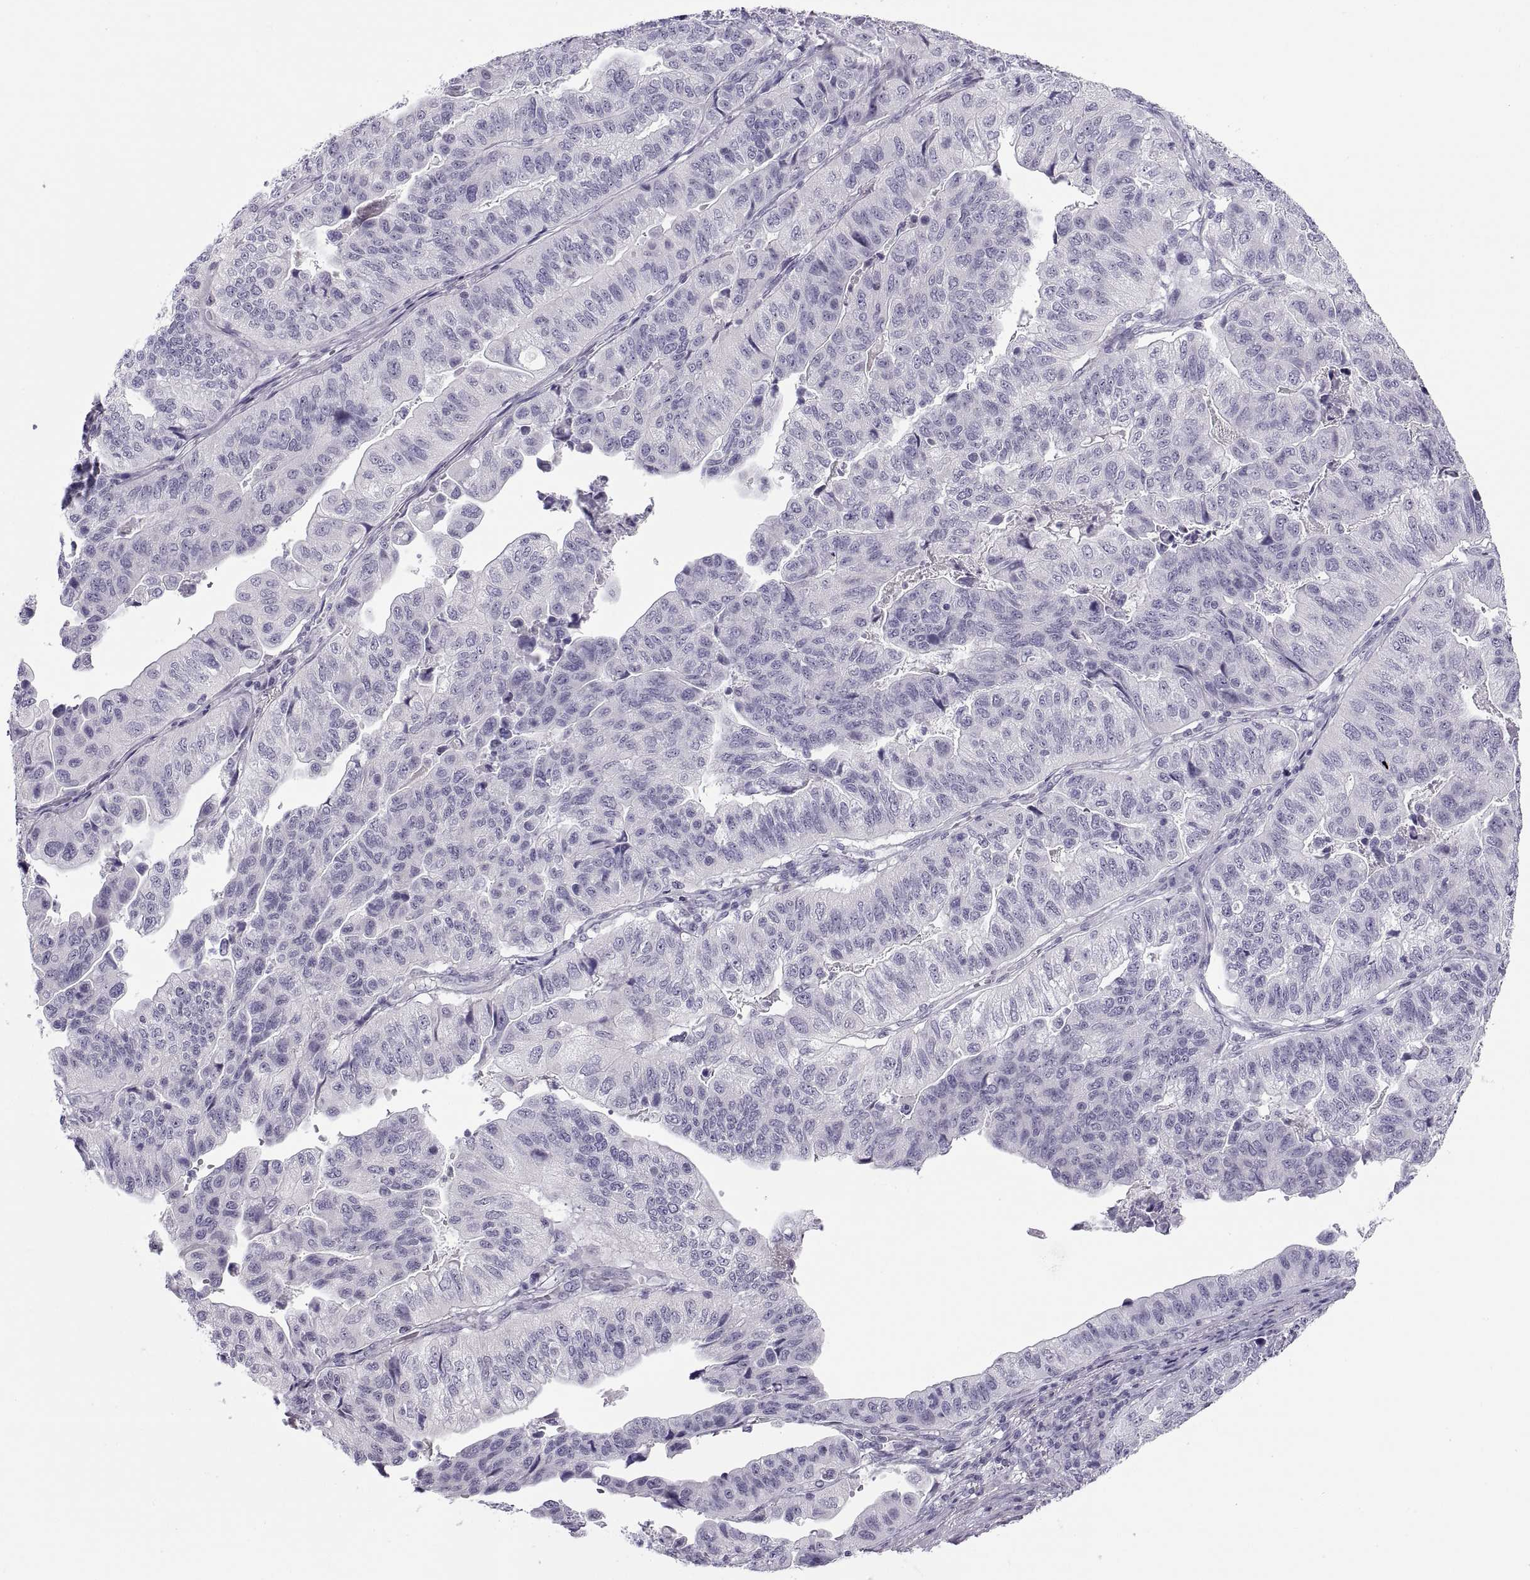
{"staining": {"intensity": "negative", "quantity": "none", "location": "none"}, "tissue": "stomach cancer", "cell_type": "Tumor cells", "image_type": "cancer", "snomed": [{"axis": "morphology", "description": "Adenocarcinoma, NOS"}, {"axis": "topography", "description": "Stomach, upper"}], "caption": "DAB (3,3'-diaminobenzidine) immunohistochemical staining of human stomach cancer (adenocarcinoma) displays no significant positivity in tumor cells.", "gene": "C3orf22", "patient": {"sex": "female", "age": 67}}